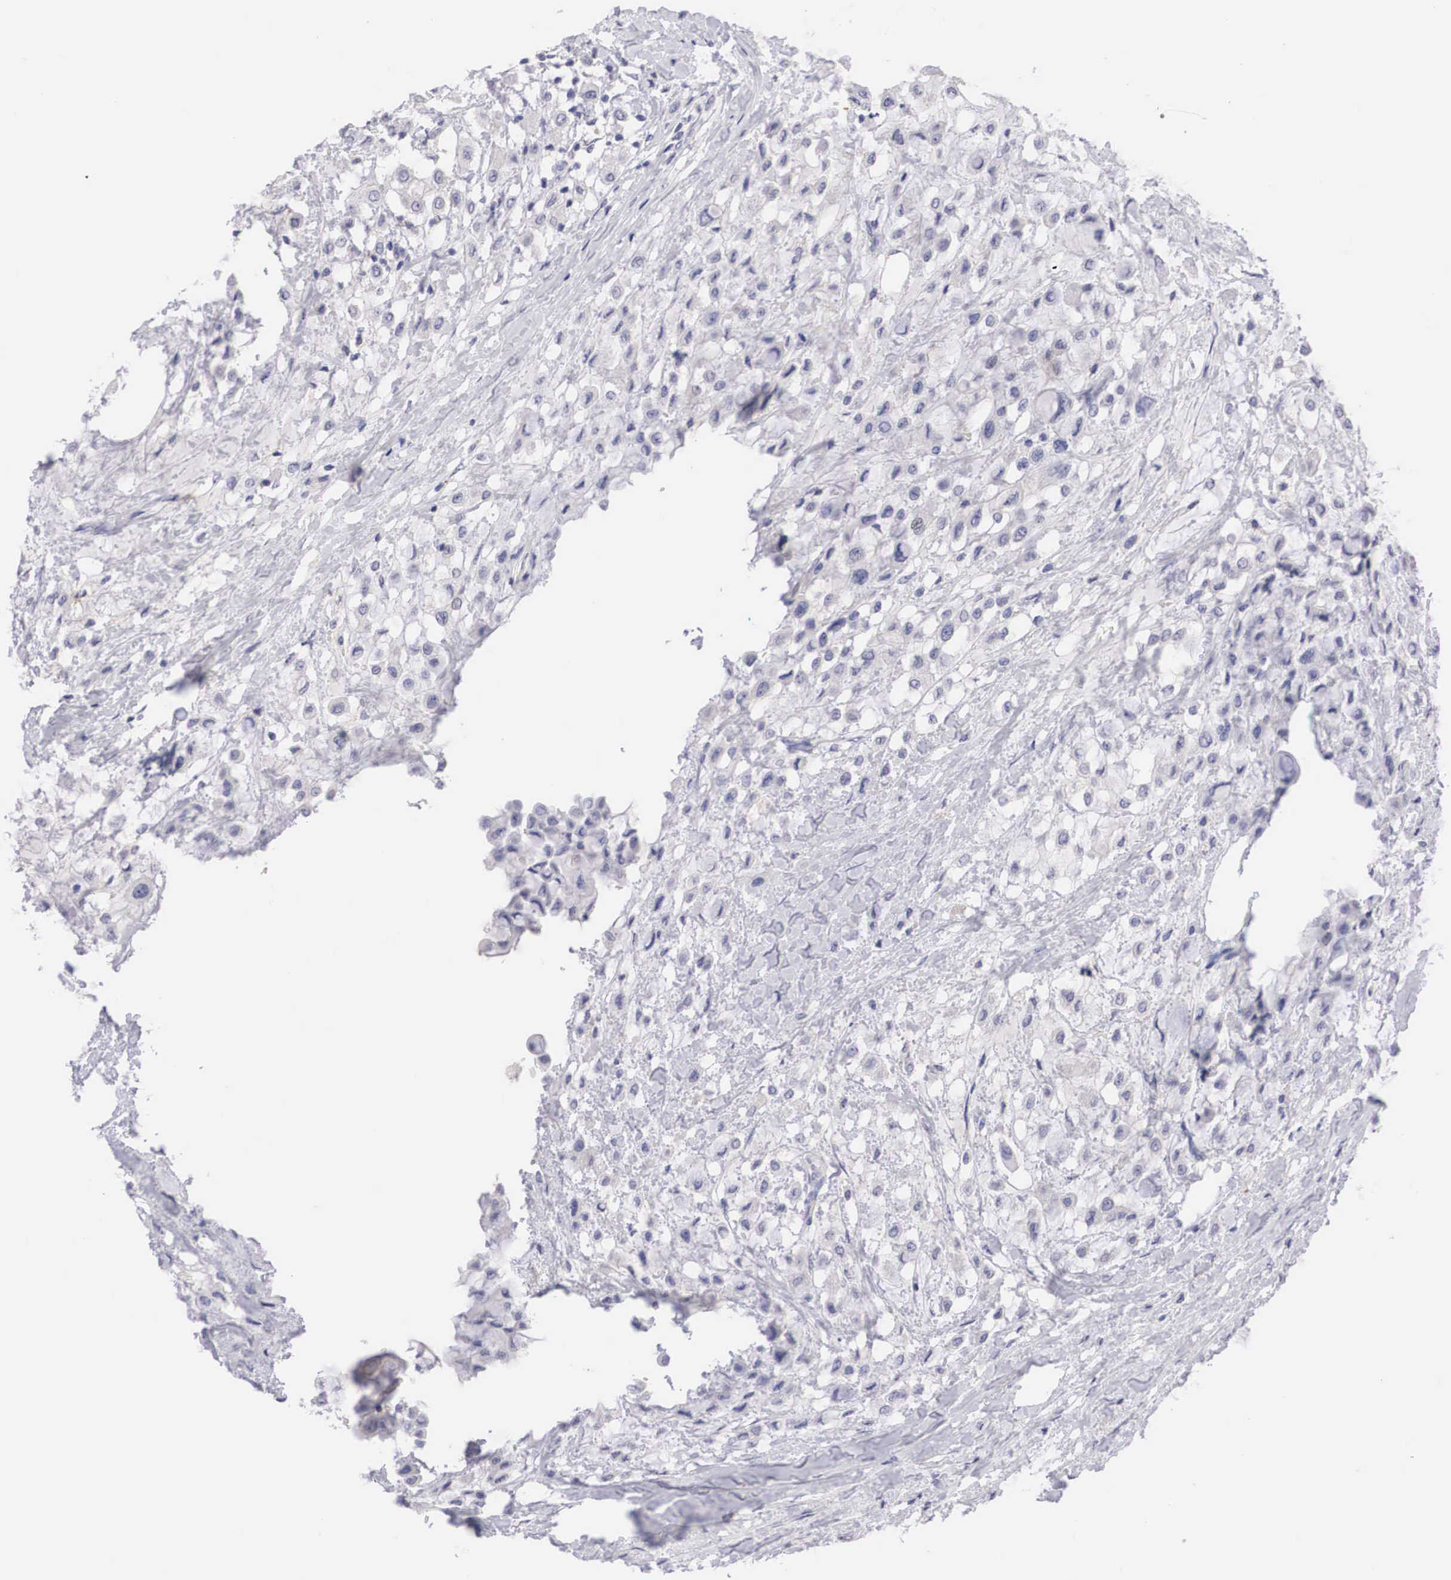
{"staining": {"intensity": "negative", "quantity": "none", "location": "none"}, "tissue": "breast cancer", "cell_type": "Tumor cells", "image_type": "cancer", "snomed": [{"axis": "morphology", "description": "Lobular carcinoma"}, {"axis": "topography", "description": "Breast"}], "caption": "Histopathology image shows no protein positivity in tumor cells of breast lobular carcinoma tissue.", "gene": "ABHD4", "patient": {"sex": "female", "age": 85}}